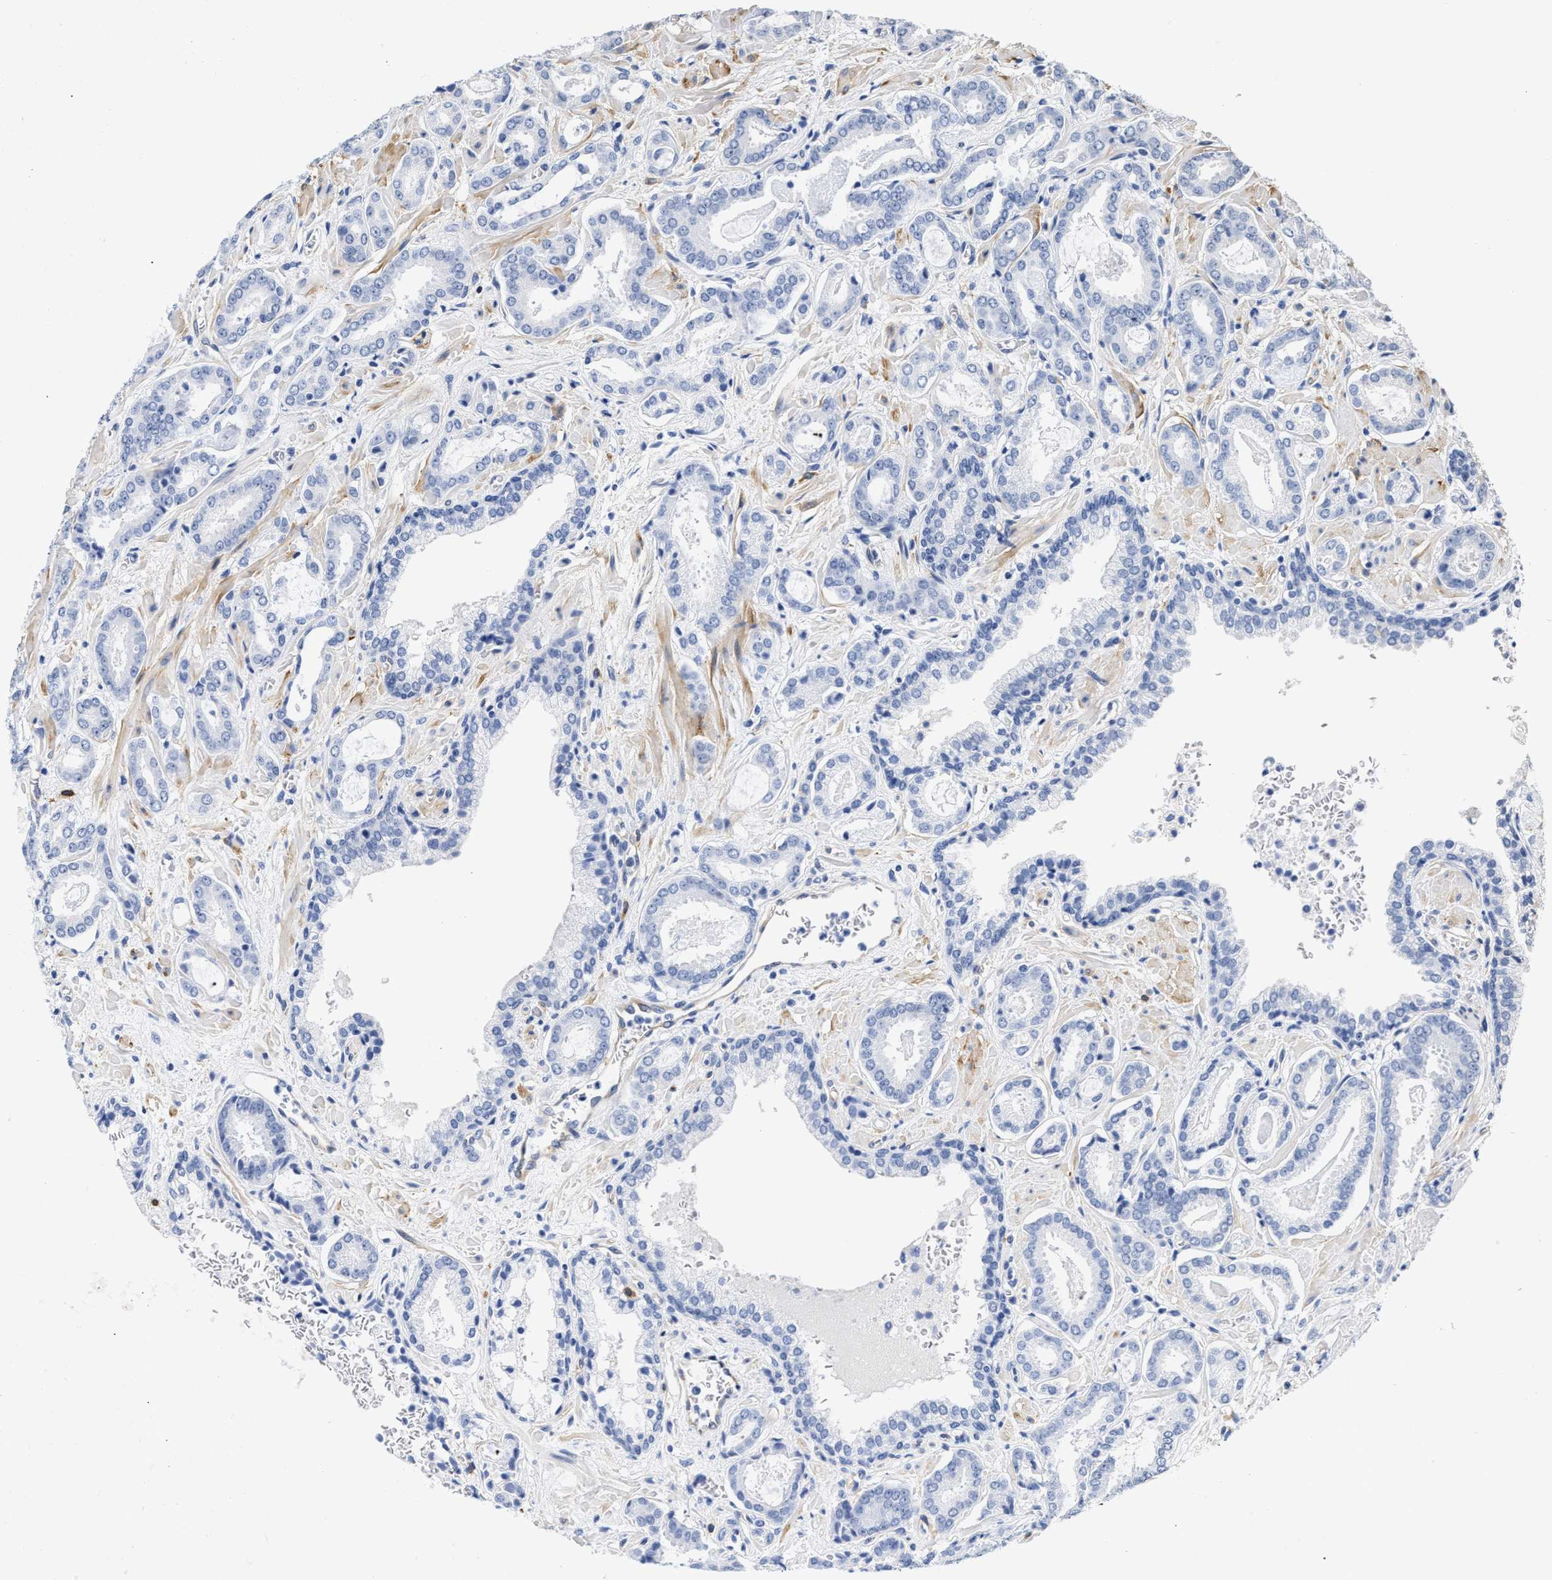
{"staining": {"intensity": "negative", "quantity": "none", "location": "none"}, "tissue": "prostate cancer", "cell_type": "Tumor cells", "image_type": "cancer", "snomed": [{"axis": "morphology", "description": "Adenocarcinoma, Low grade"}, {"axis": "topography", "description": "Prostate"}], "caption": "Prostate cancer was stained to show a protein in brown. There is no significant positivity in tumor cells.", "gene": "AHNAK2", "patient": {"sex": "male", "age": 53}}